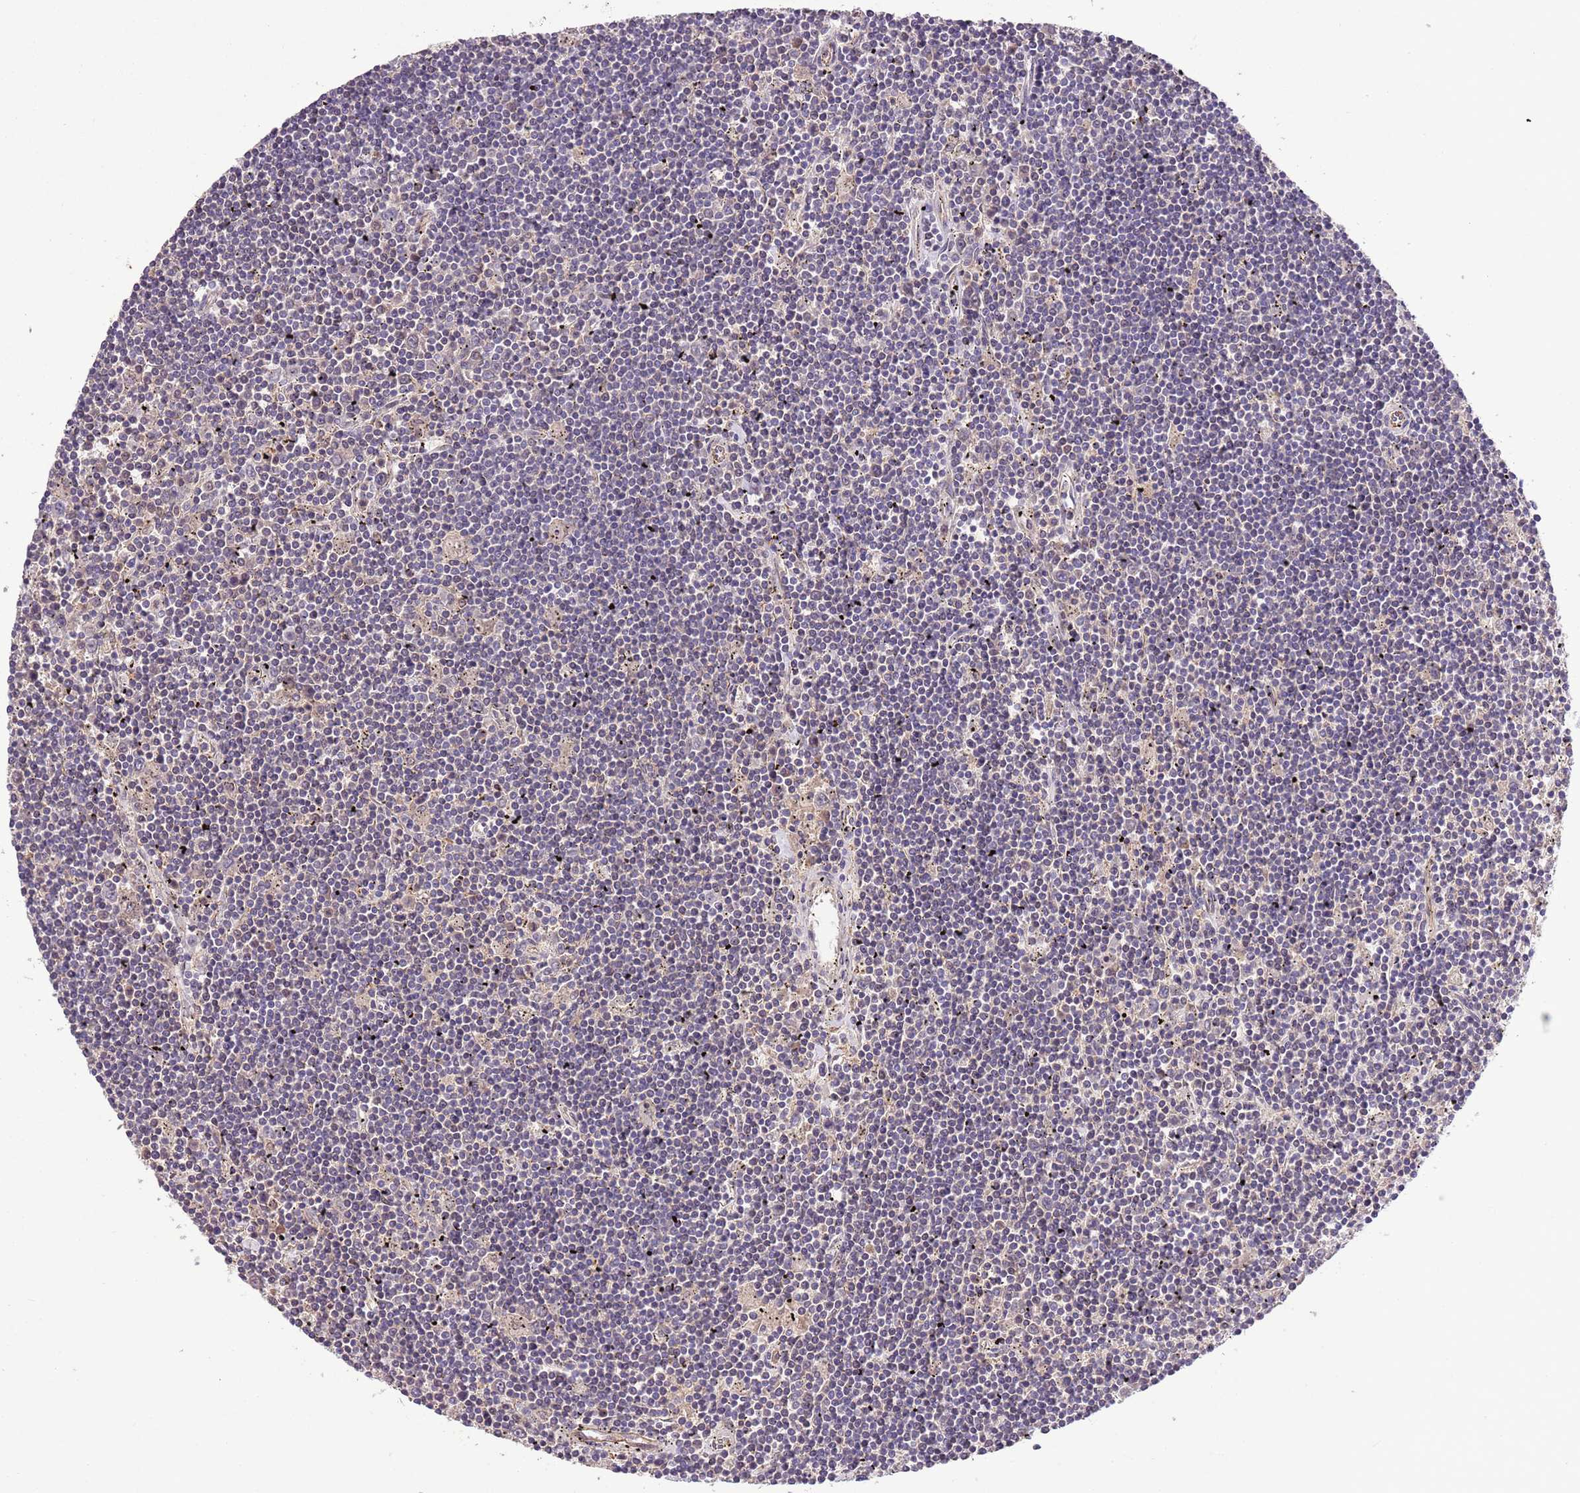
{"staining": {"intensity": "negative", "quantity": "none", "location": "none"}, "tissue": "lymphoma", "cell_type": "Tumor cells", "image_type": "cancer", "snomed": [{"axis": "morphology", "description": "Malignant lymphoma, non-Hodgkin's type, Low grade"}, {"axis": "topography", "description": "Spleen"}], "caption": "This is a histopathology image of immunohistochemistry staining of low-grade malignant lymphoma, non-Hodgkin's type, which shows no positivity in tumor cells.", "gene": "FAM89B", "patient": {"sex": "male", "age": 76}}